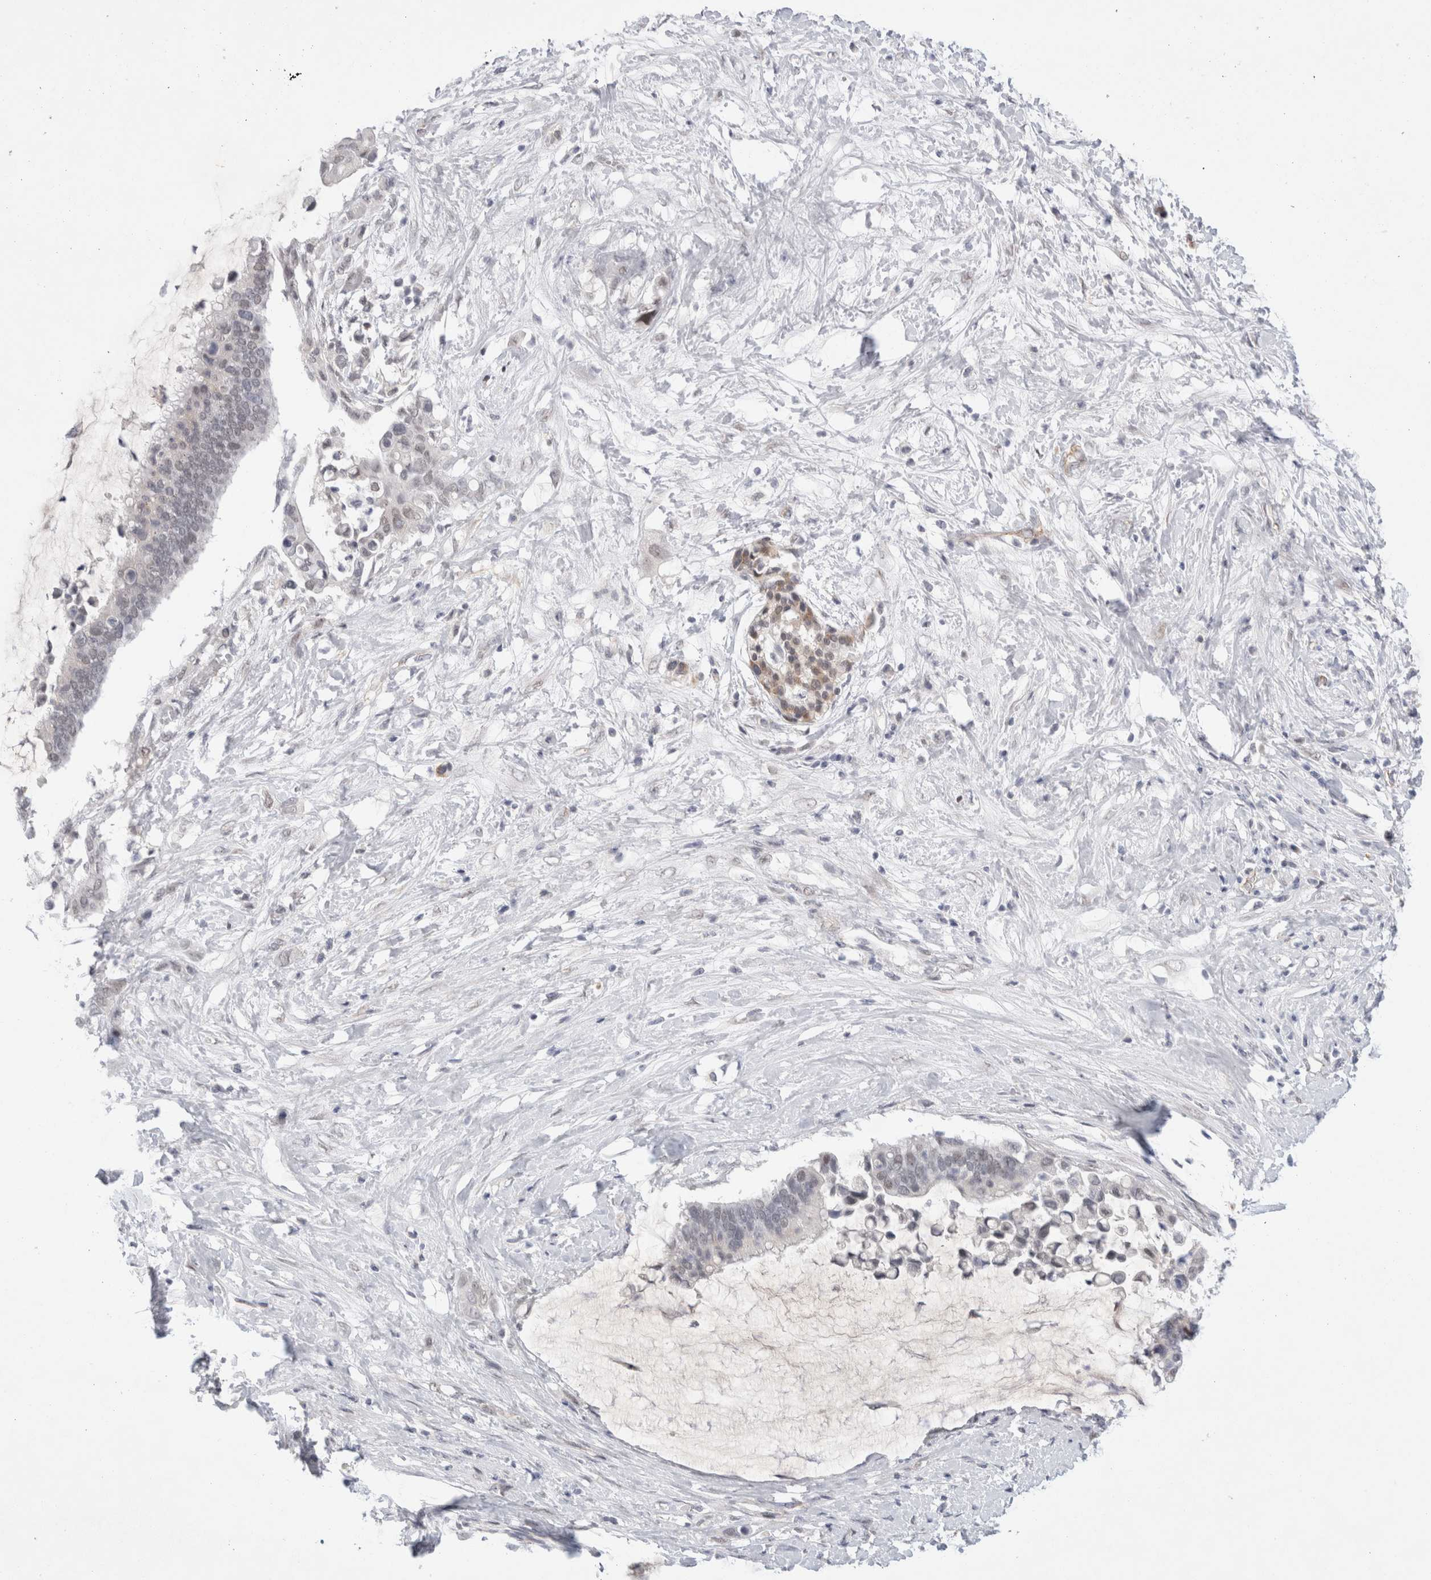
{"staining": {"intensity": "negative", "quantity": "none", "location": "none"}, "tissue": "pancreatic cancer", "cell_type": "Tumor cells", "image_type": "cancer", "snomed": [{"axis": "morphology", "description": "Adenocarcinoma, NOS"}, {"axis": "topography", "description": "Pancreas"}], "caption": "A photomicrograph of human pancreatic adenocarcinoma is negative for staining in tumor cells. (Stains: DAB immunohistochemistry (IHC) with hematoxylin counter stain, Microscopy: brightfield microscopy at high magnification).", "gene": "CERS5", "patient": {"sex": "male", "age": 41}}